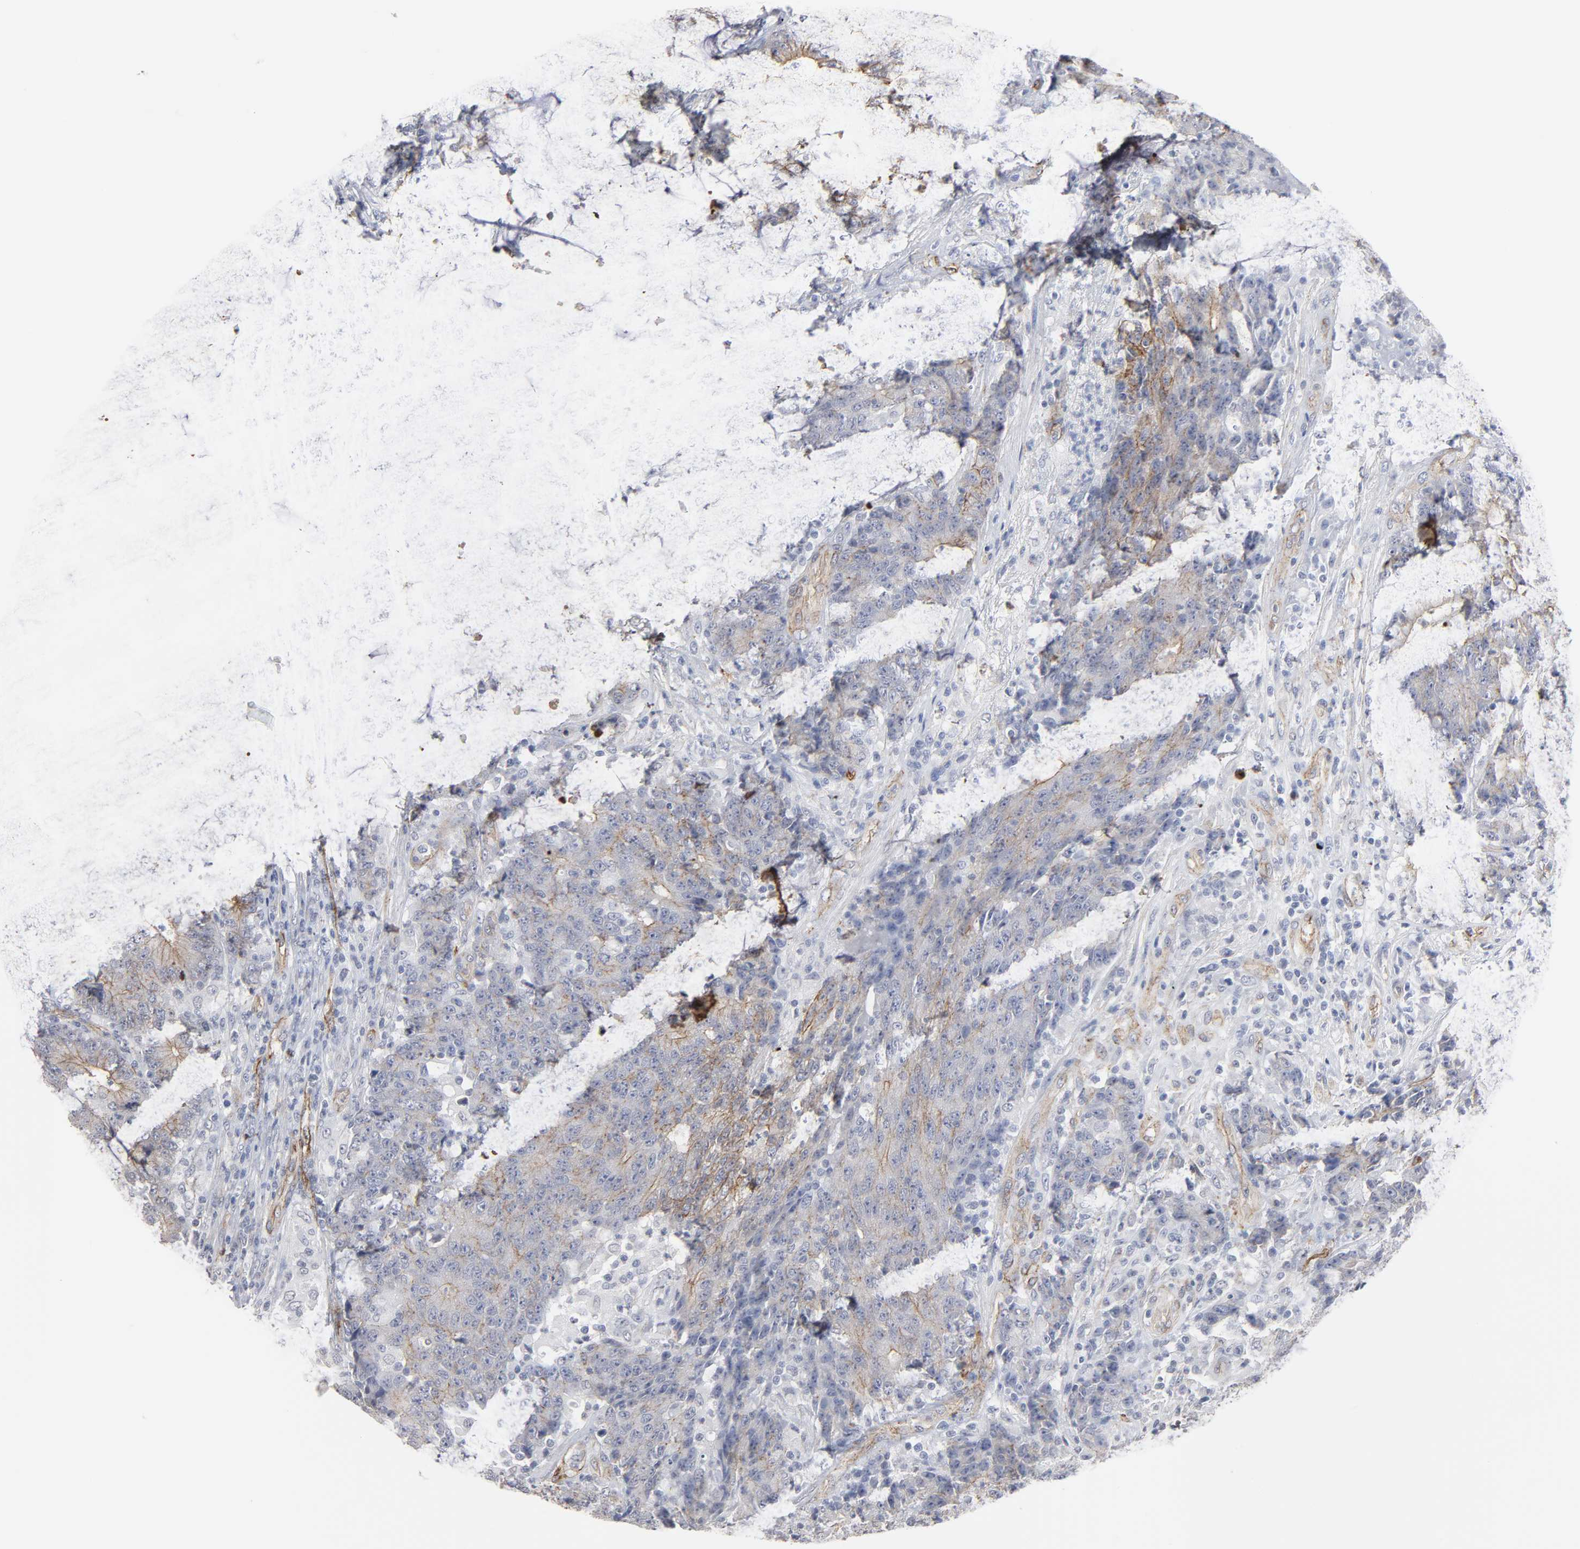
{"staining": {"intensity": "weak", "quantity": "25%-75%", "location": "cytoplasmic/membranous"}, "tissue": "colorectal cancer", "cell_type": "Tumor cells", "image_type": "cancer", "snomed": [{"axis": "morphology", "description": "Normal tissue, NOS"}, {"axis": "morphology", "description": "Adenocarcinoma, NOS"}, {"axis": "topography", "description": "Colon"}], "caption": "Adenocarcinoma (colorectal) was stained to show a protein in brown. There is low levels of weak cytoplasmic/membranous positivity in approximately 25%-75% of tumor cells.", "gene": "SPTAN1", "patient": {"sex": "female", "age": 75}}